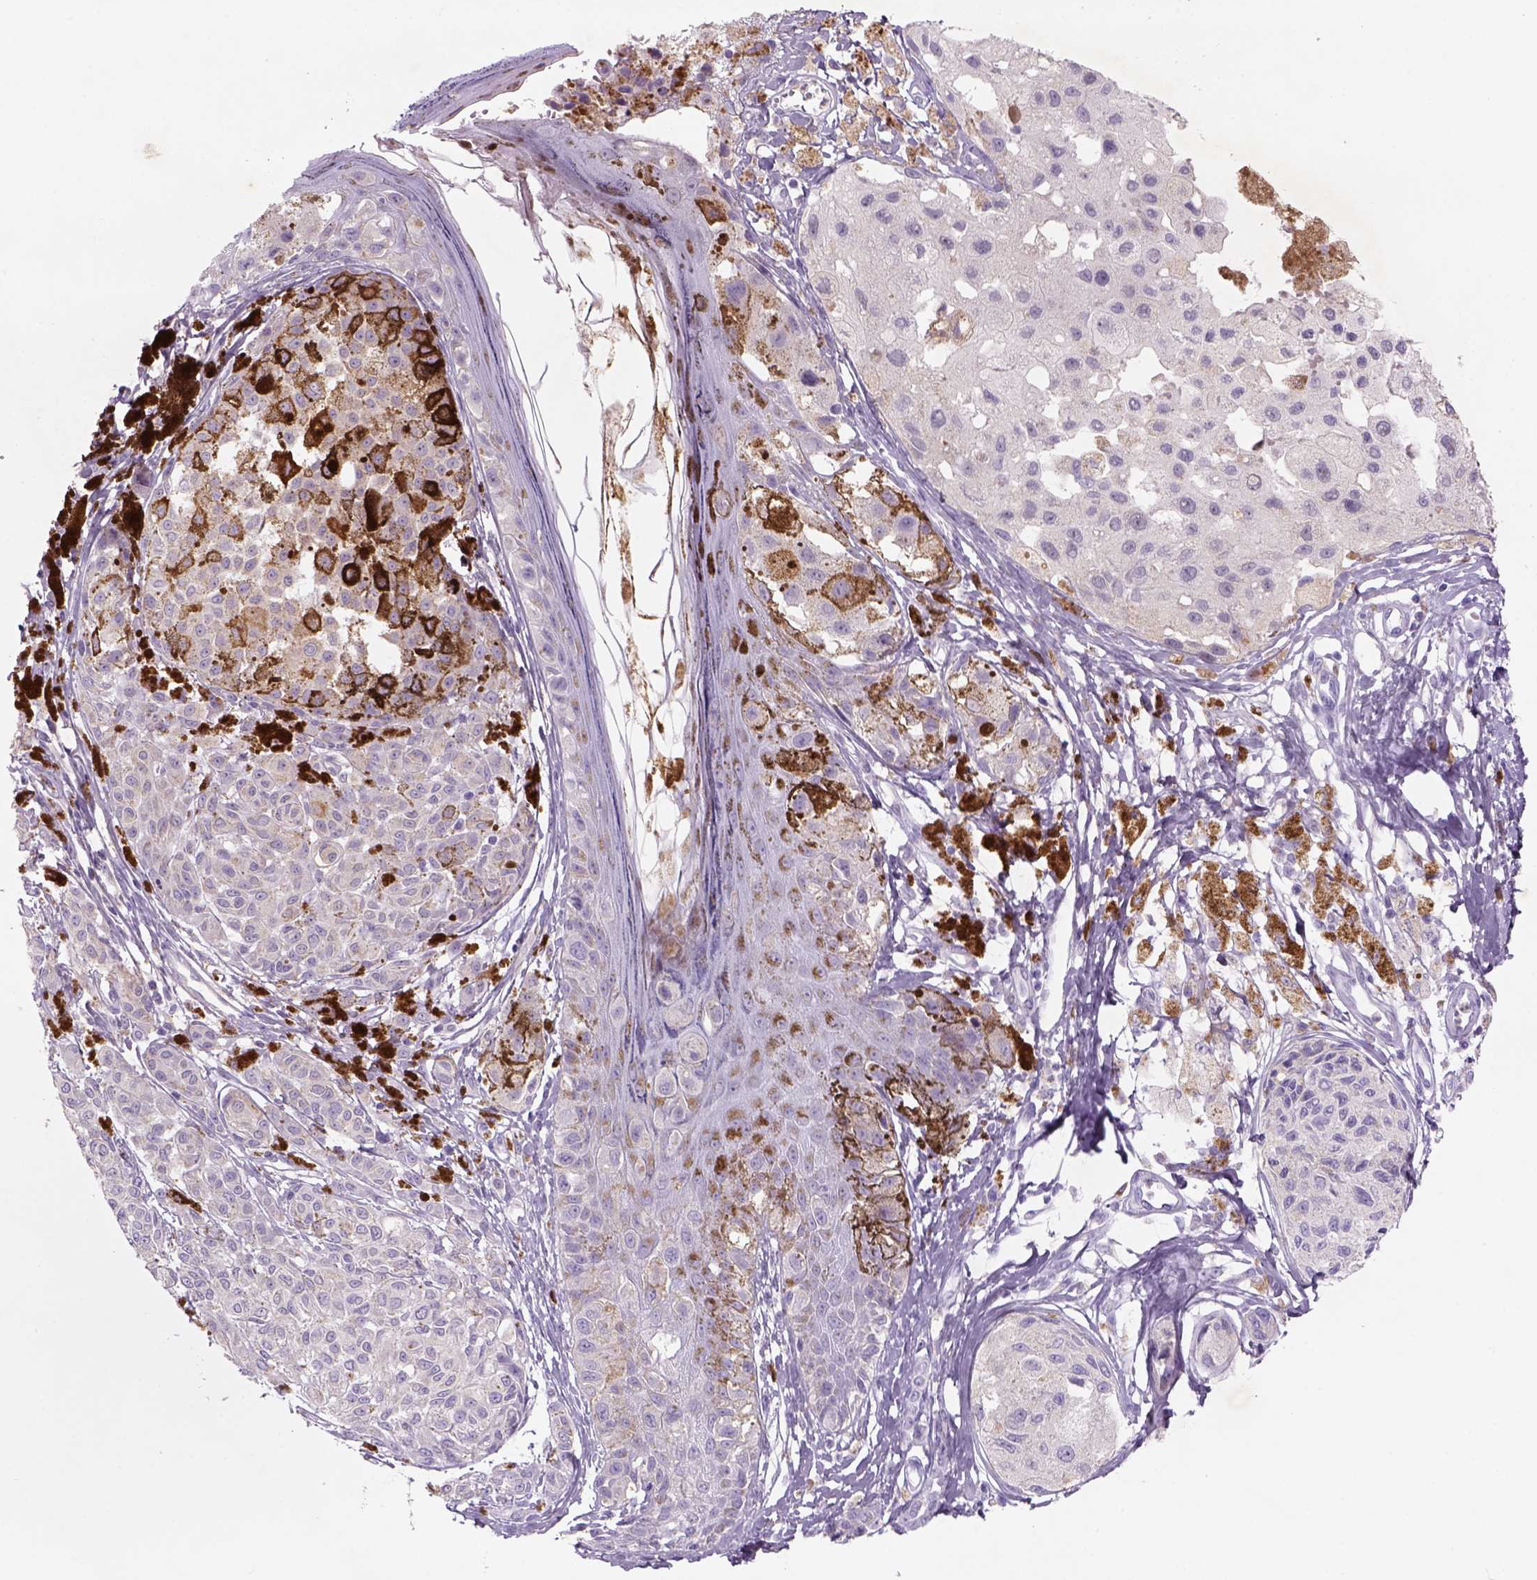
{"staining": {"intensity": "negative", "quantity": "none", "location": "none"}, "tissue": "melanoma", "cell_type": "Tumor cells", "image_type": "cancer", "snomed": [{"axis": "morphology", "description": "Malignant melanoma, NOS"}, {"axis": "topography", "description": "Skin"}], "caption": "A high-resolution micrograph shows immunohistochemistry staining of malignant melanoma, which reveals no significant positivity in tumor cells.", "gene": "NAALAD2", "patient": {"sex": "female", "age": 38}}